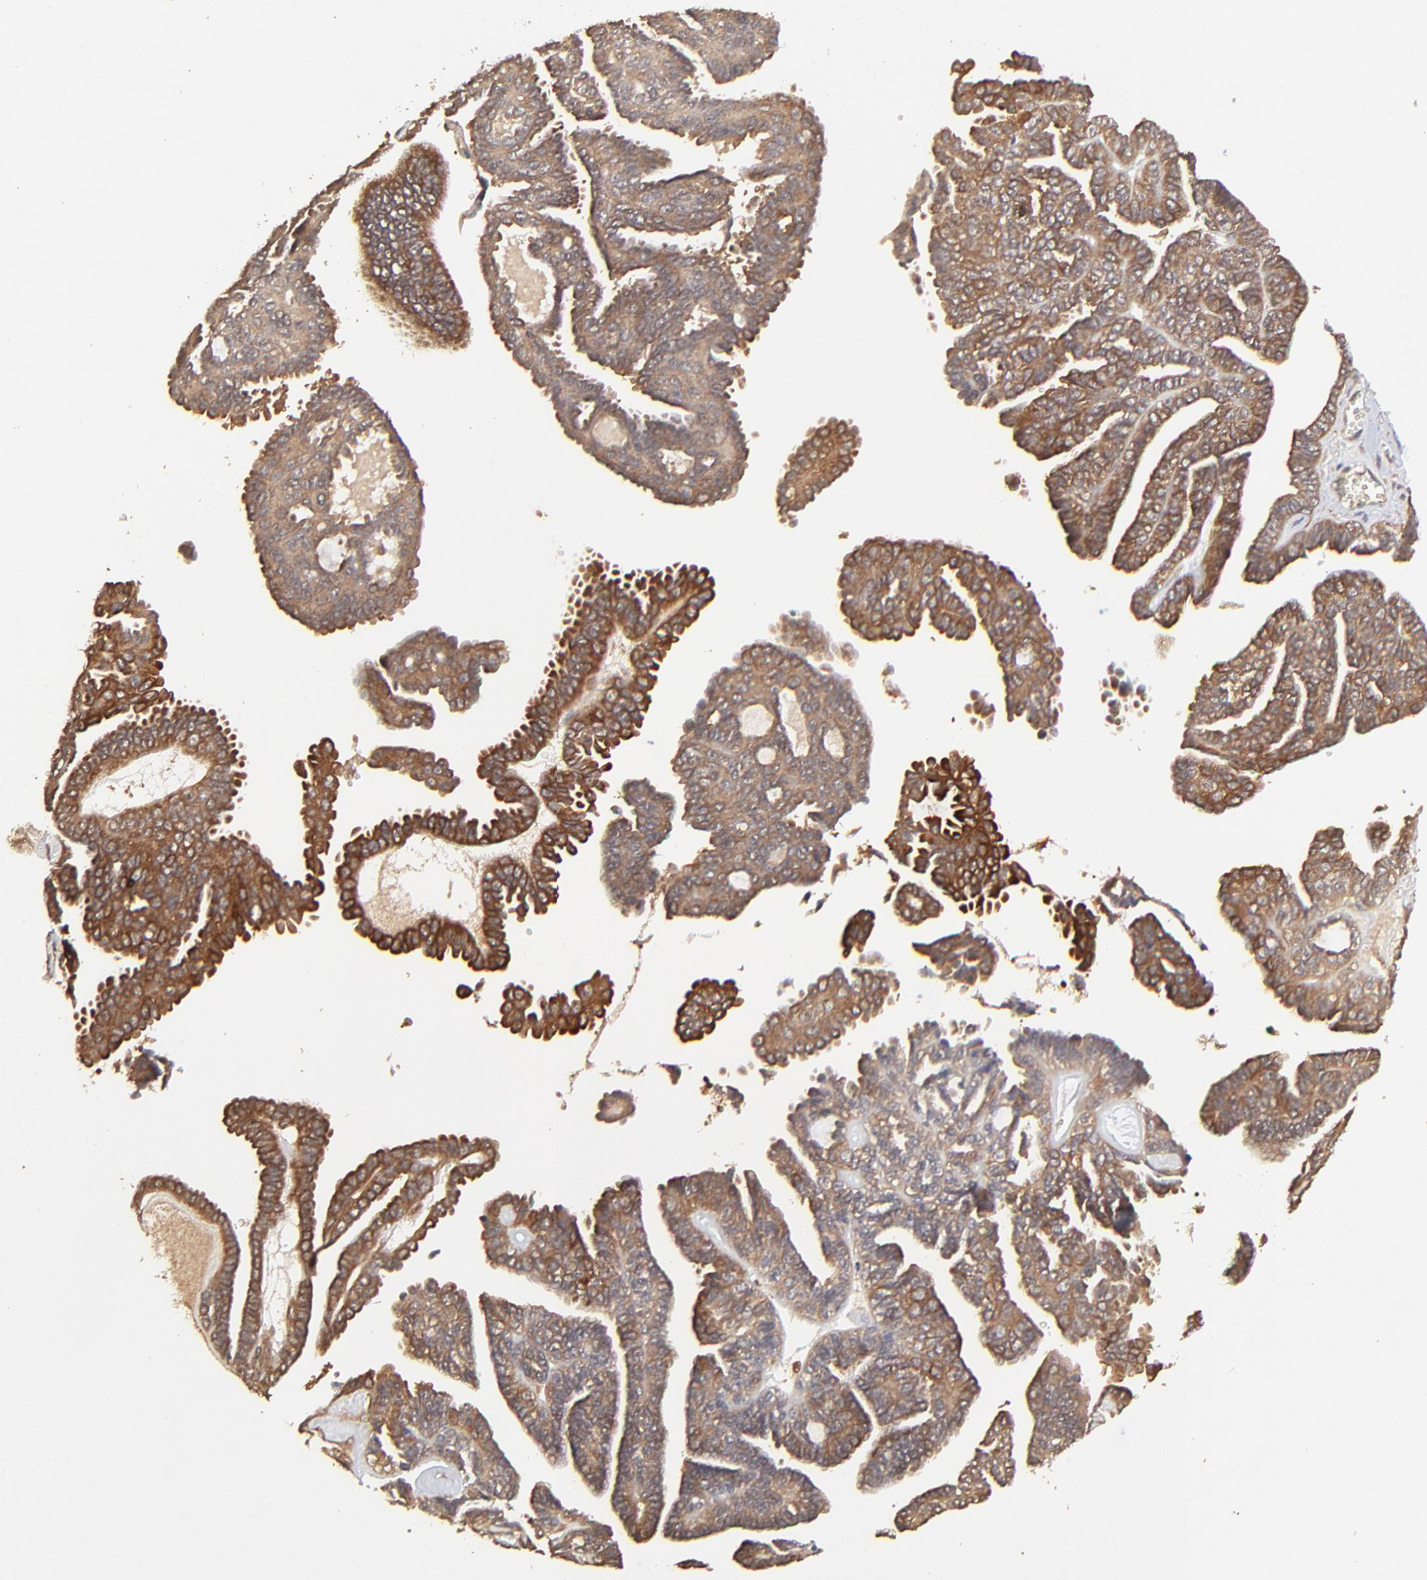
{"staining": {"intensity": "moderate", "quantity": ">75%", "location": "cytoplasmic/membranous,nuclear"}, "tissue": "ovarian cancer", "cell_type": "Tumor cells", "image_type": "cancer", "snomed": [{"axis": "morphology", "description": "Cystadenocarcinoma, serous, NOS"}, {"axis": "topography", "description": "Ovary"}], "caption": "Serous cystadenocarcinoma (ovarian) was stained to show a protein in brown. There is medium levels of moderate cytoplasmic/membranous and nuclear positivity in about >75% of tumor cells.", "gene": "STON2", "patient": {"sex": "female", "age": 71}}